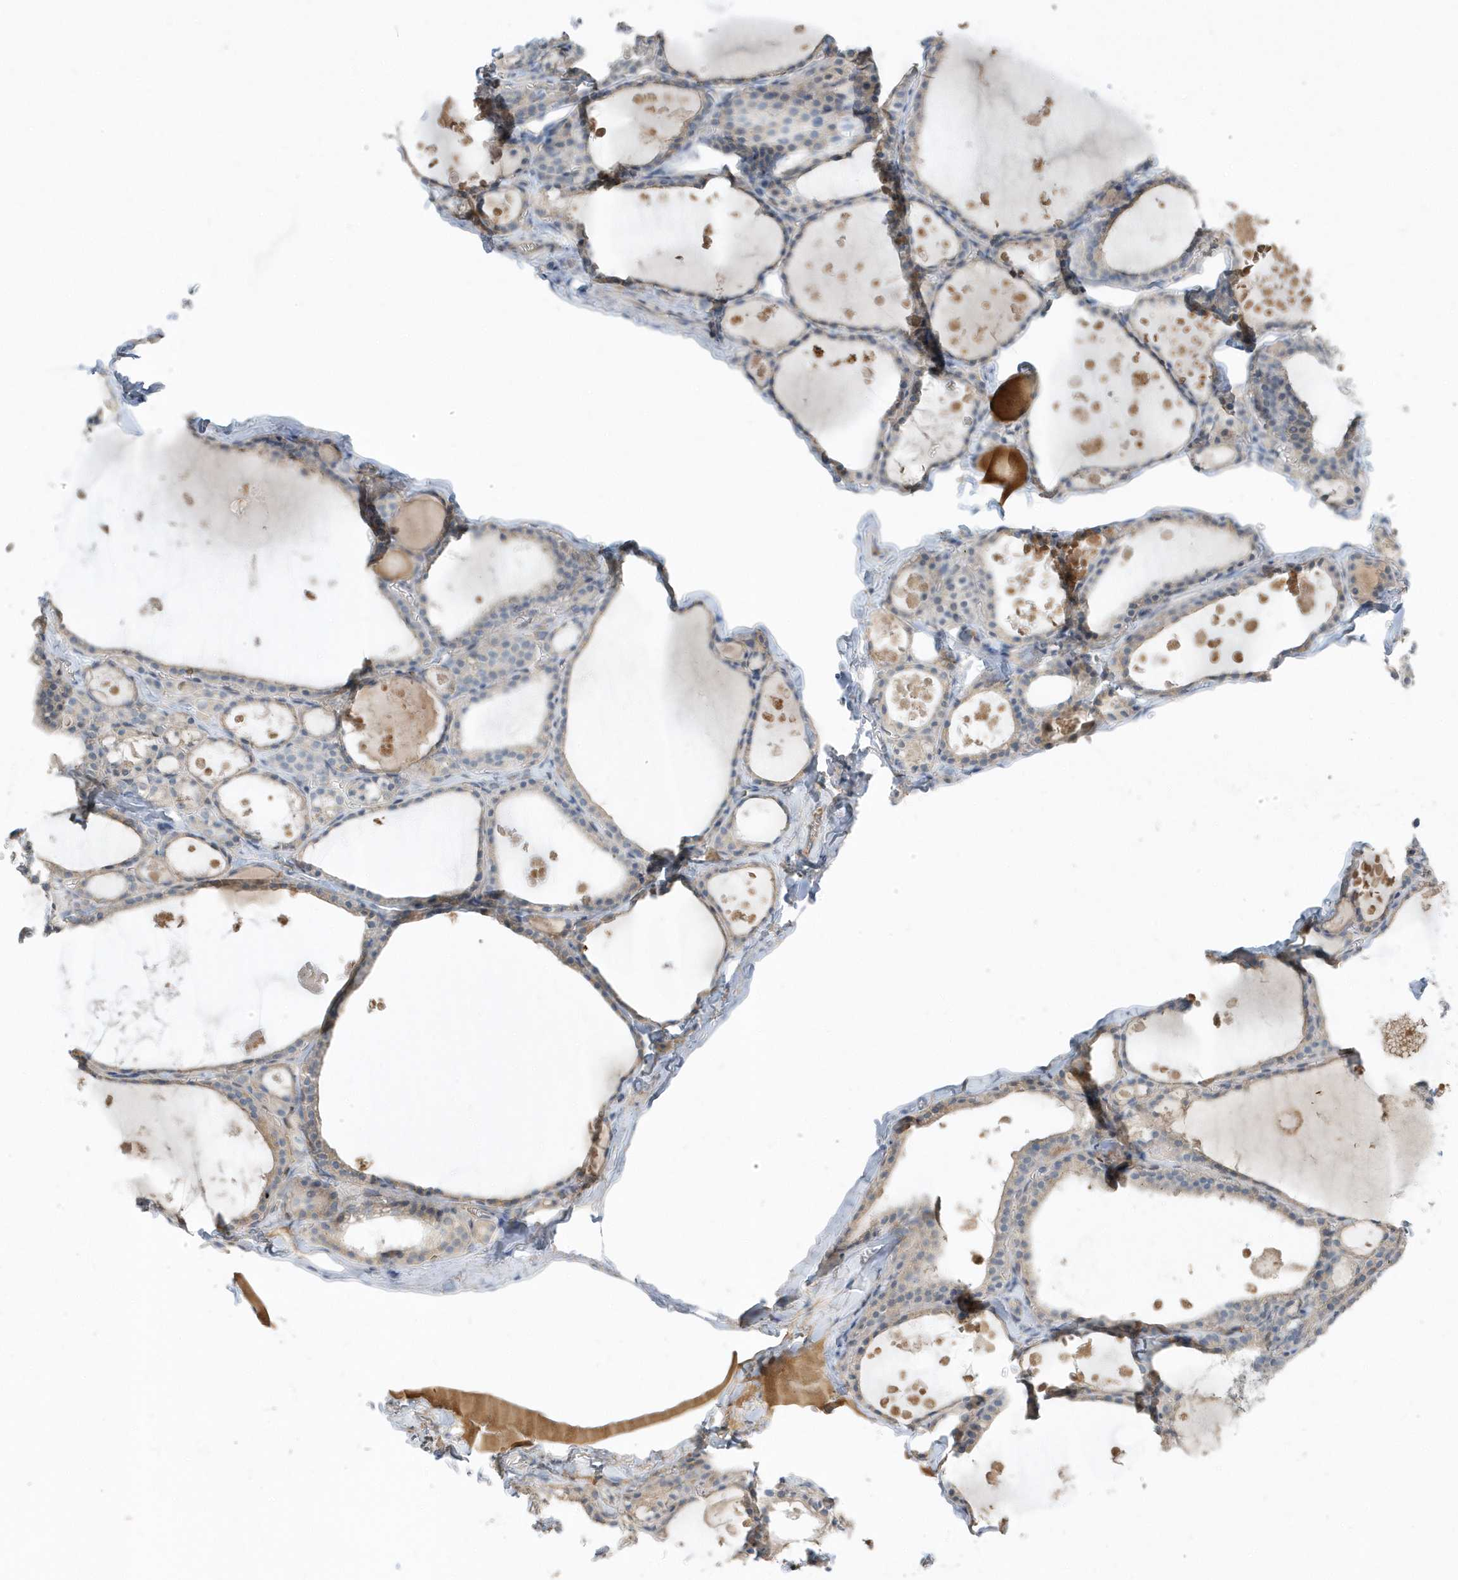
{"staining": {"intensity": "weak", "quantity": "<25%", "location": "cytoplasmic/membranous"}, "tissue": "thyroid gland", "cell_type": "Glandular cells", "image_type": "normal", "snomed": [{"axis": "morphology", "description": "Normal tissue, NOS"}, {"axis": "topography", "description": "Thyroid gland"}], "caption": "IHC of normal human thyroid gland exhibits no expression in glandular cells.", "gene": "USP53", "patient": {"sex": "male", "age": 56}}